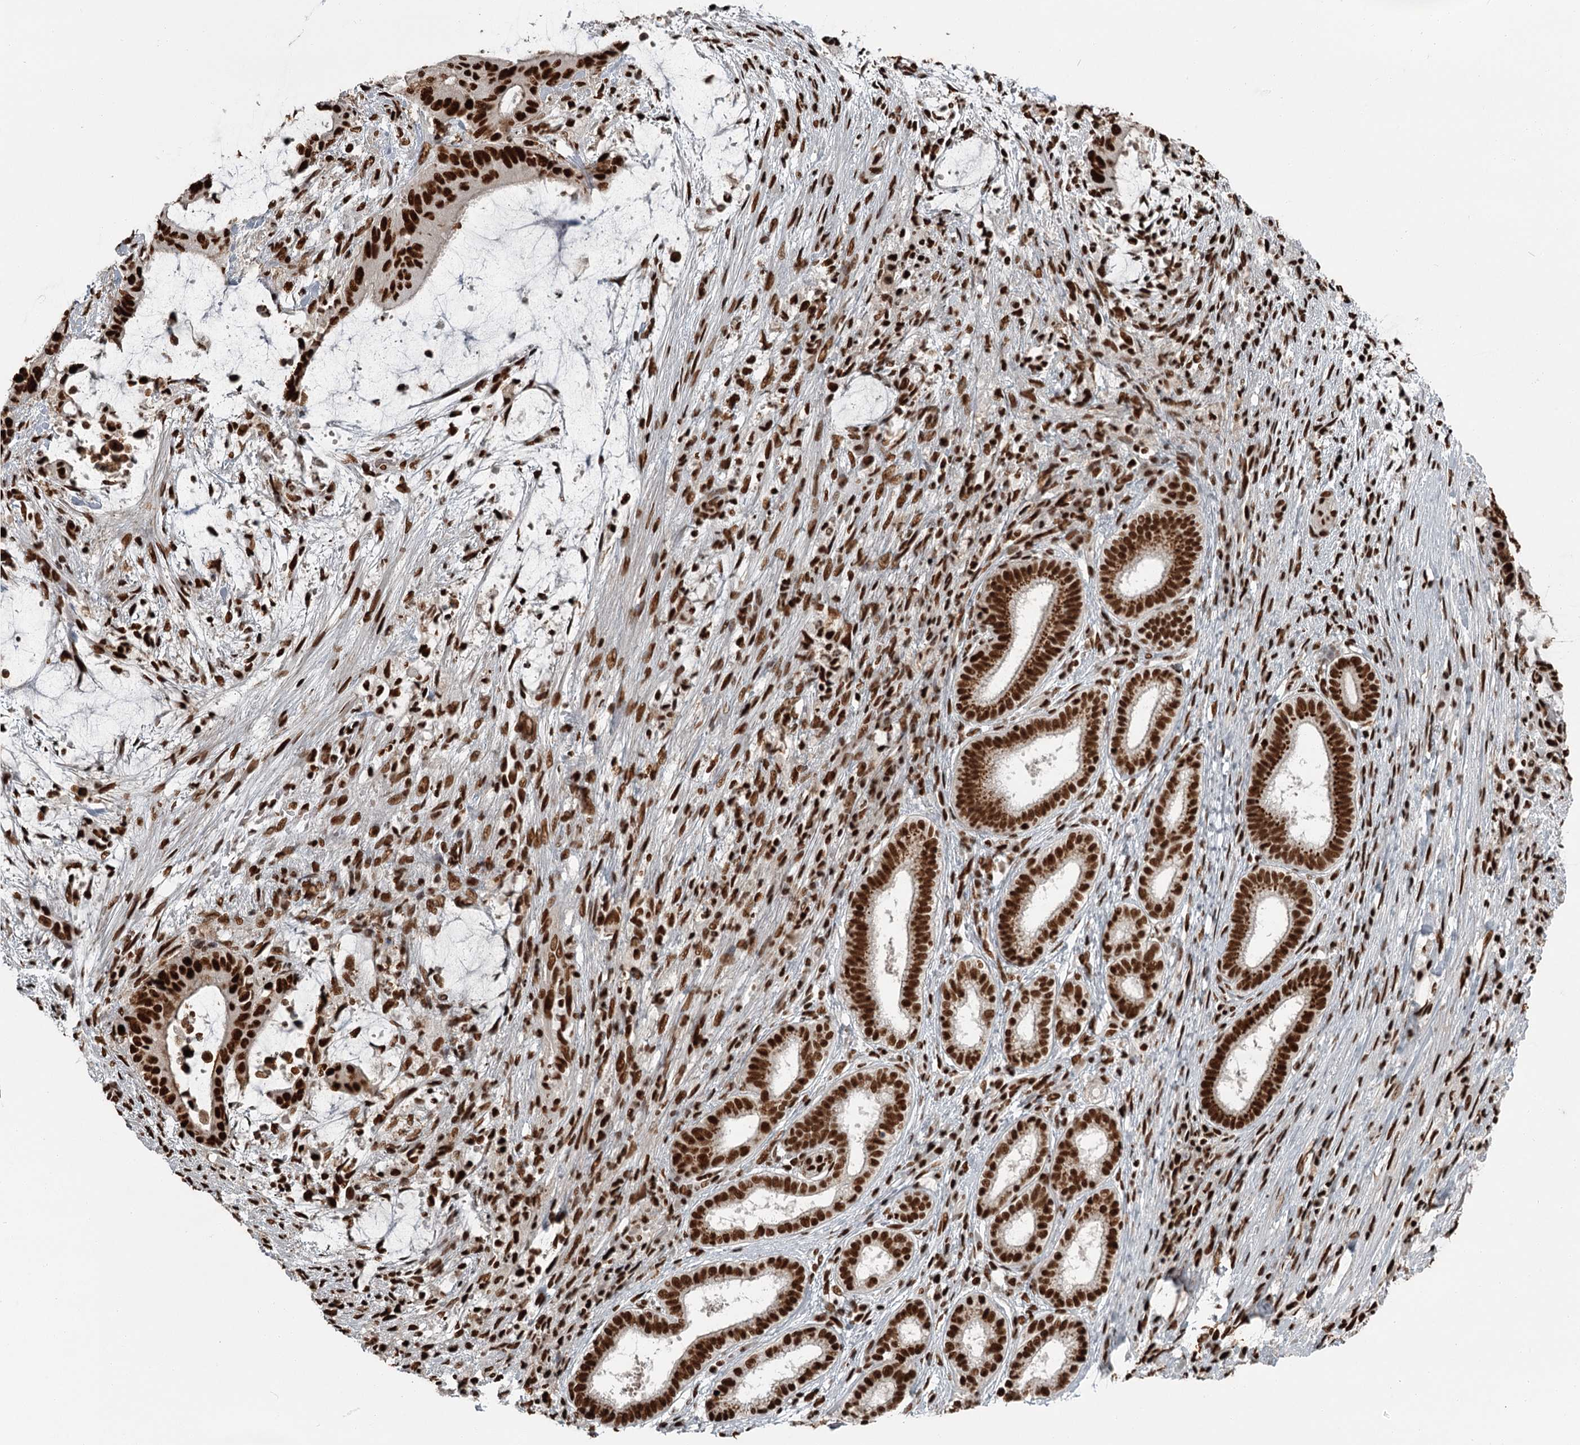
{"staining": {"intensity": "strong", "quantity": ">75%", "location": "nuclear"}, "tissue": "liver cancer", "cell_type": "Tumor cells", "image_type": "cancer", "snomed": [{"axis": "morphology", "description": "Normal tissue, NOS"}, {"axis": "morphology", "description": "Cholangiocarcinoma"}, {"axis": "topography", "description": "Liver"}, {"axis": "topography", "description": "Peripheral nerve tissue"}], "caption": "IHC image of neoplastic tissue: human cholangiocarcinoma (liver) stained using IHC demonstrates high levels of strong protein expression localized specifically in the nuclear of tumor cells, appearing as a nuclear brown color.", "gene": "RBBP7", "patient": {"sex": "female", "age": 73}}